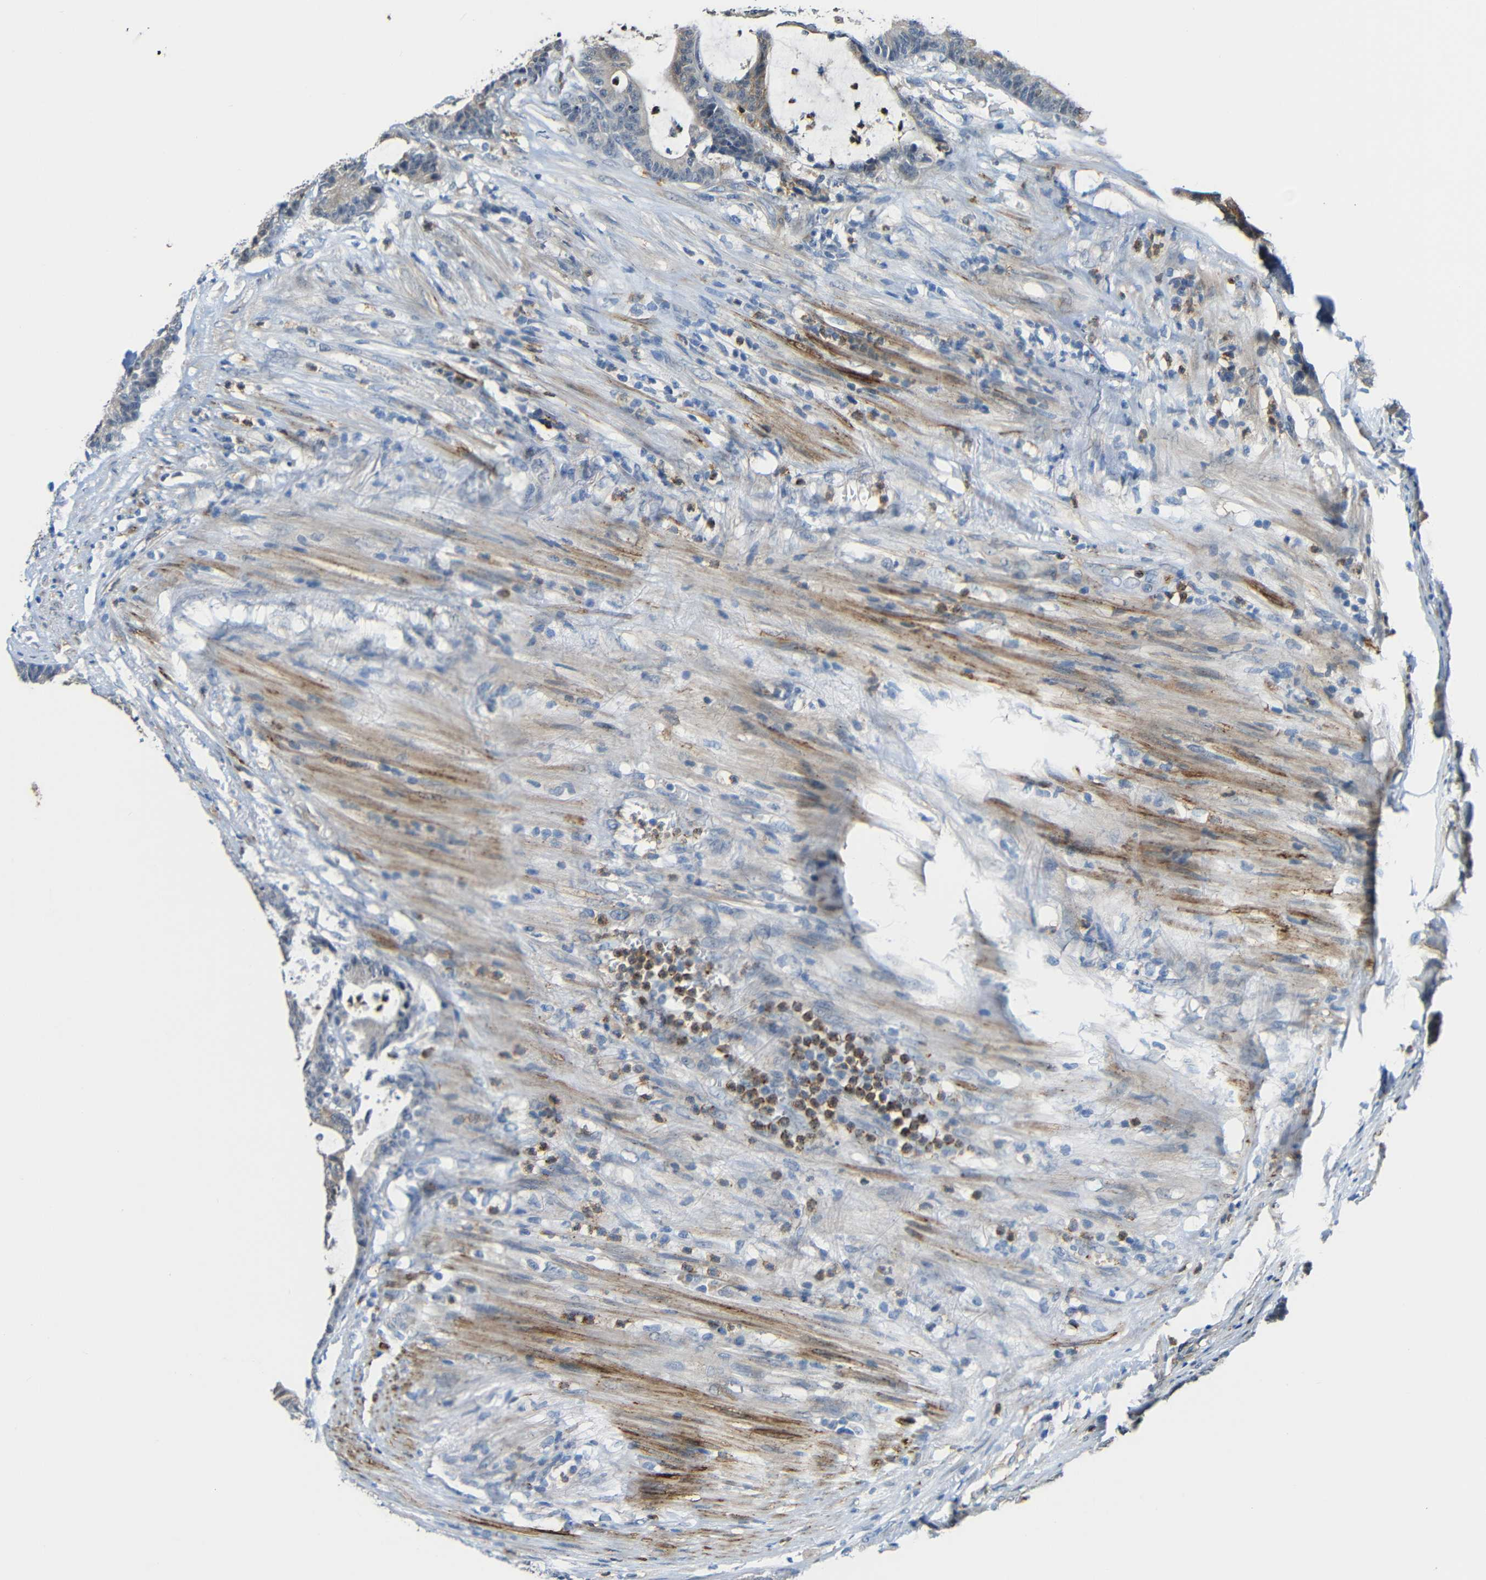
{"staining": {"intensity": "moderate", "quantity": "25%-75%", "location": "cytoplasmic/membranous"}, "tissue": "colorectal cancer", "cell_type": "Tumor cells", "image_type": "cancer", "snomed": [{"axis": "morphology", "description": "Adenocarcinoma, NOS"}, {"axis": "topography", "description": "Colon"}], "caption": "Immunohistochemical staining of adenocarcinoma (colorectal) shows moderate cytoplasmic/membranous protein staining in approximately 25%-75% of tumor cells. (brown staining indicates protein expression, while blue staining denotes nuclei).", "gene": "STBD1", "patient": {"sex": "female", "age": 84}}